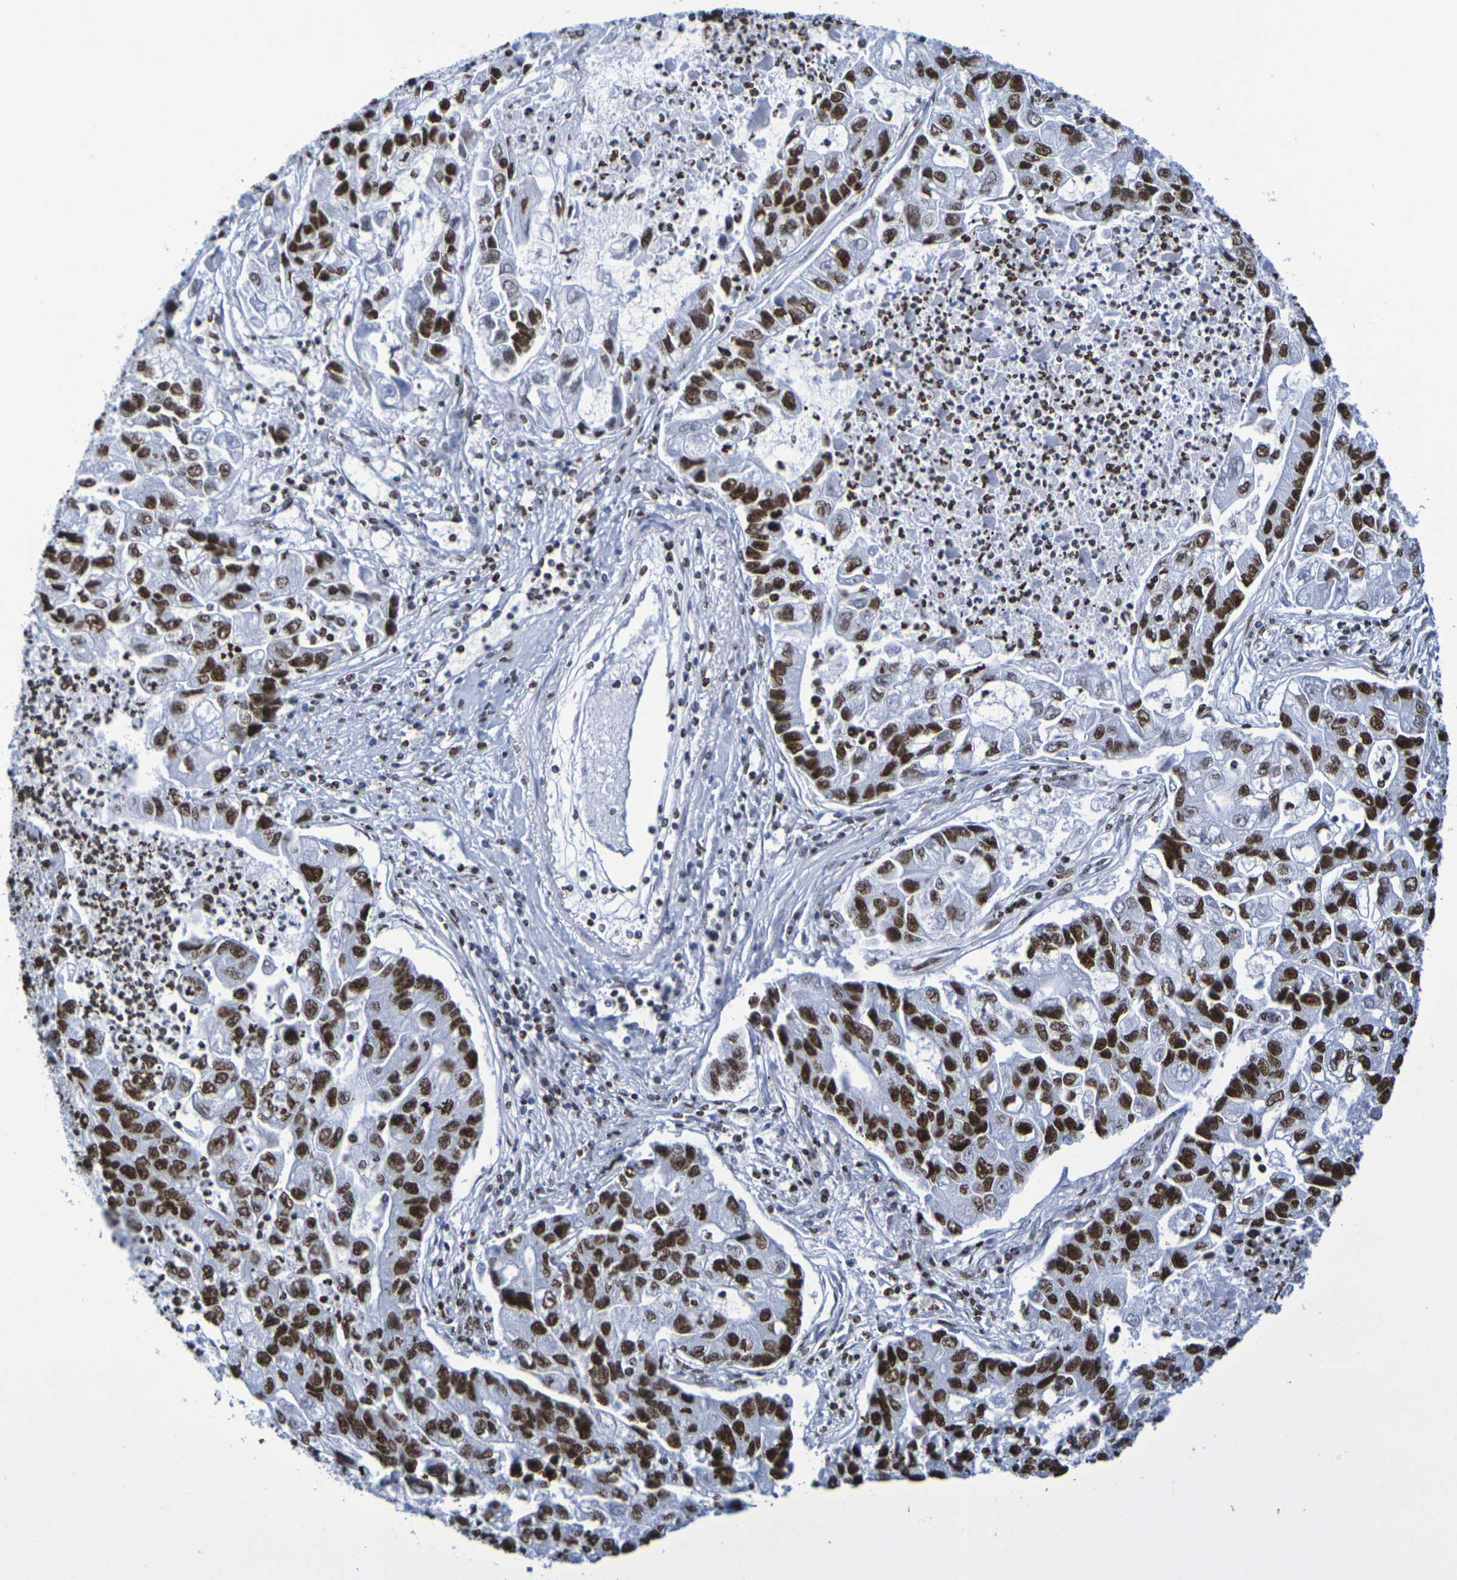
{"staining": {"intensity": "strong", "quantity": ">75%", "location": "nuclear"}, "tissue": "lung cancer", "cell_type": "Tumor cells", "image_type": "cancer", "snomed": [{"axis": "morphology", "description": "Adenocarcinoma, NOS"}, {"axis": "topography", "description": "Lung"}], "caption": "Tumor cells exhibit high levels of strong nuclear expression in about >75% of cells in lung adenocarcinoma.", "gene": "H1-5", "patient": {"sex": "female", "age": 51}}